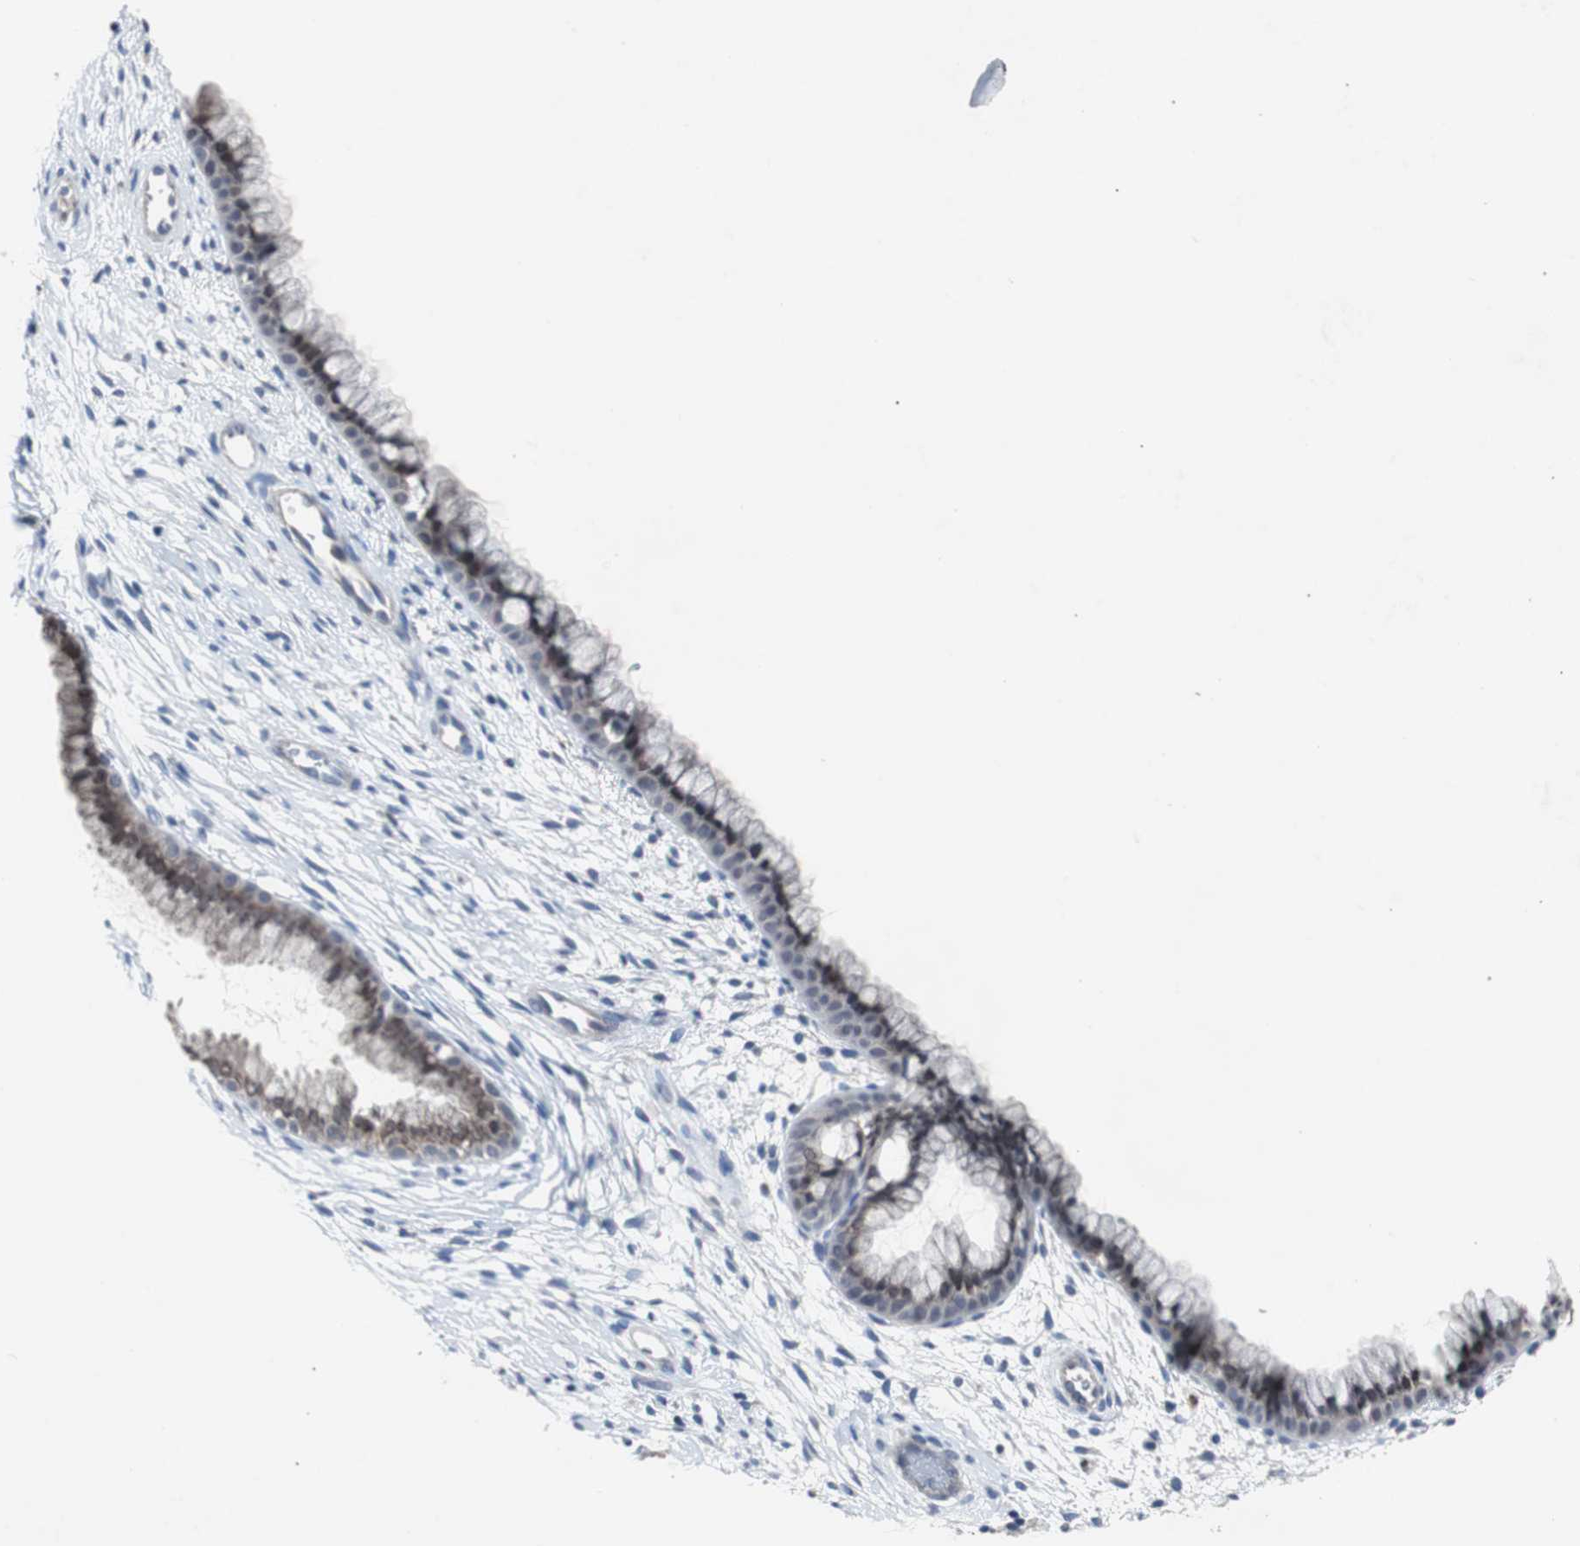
{"staining": {"intensity": "moderate", "quantity": ">75%", "location": "nuclear"}, "tissue": "cervix", "cell_type": "Glandular cells", "image_type": "normal", "snomed": [{"axis": "morphology", "description": "Normal tissue, NOS"}, {"axis": "topography", "description": "Cervix"}], "caption": "A brown stain highlights moderate nuclear expression of a protein in glandular cells of benign cervix. Ihc stains the protein in brown and the nuclei are stained blue.", "gene": "RBM47", "patient": {"sex": "female", "age": 39}}